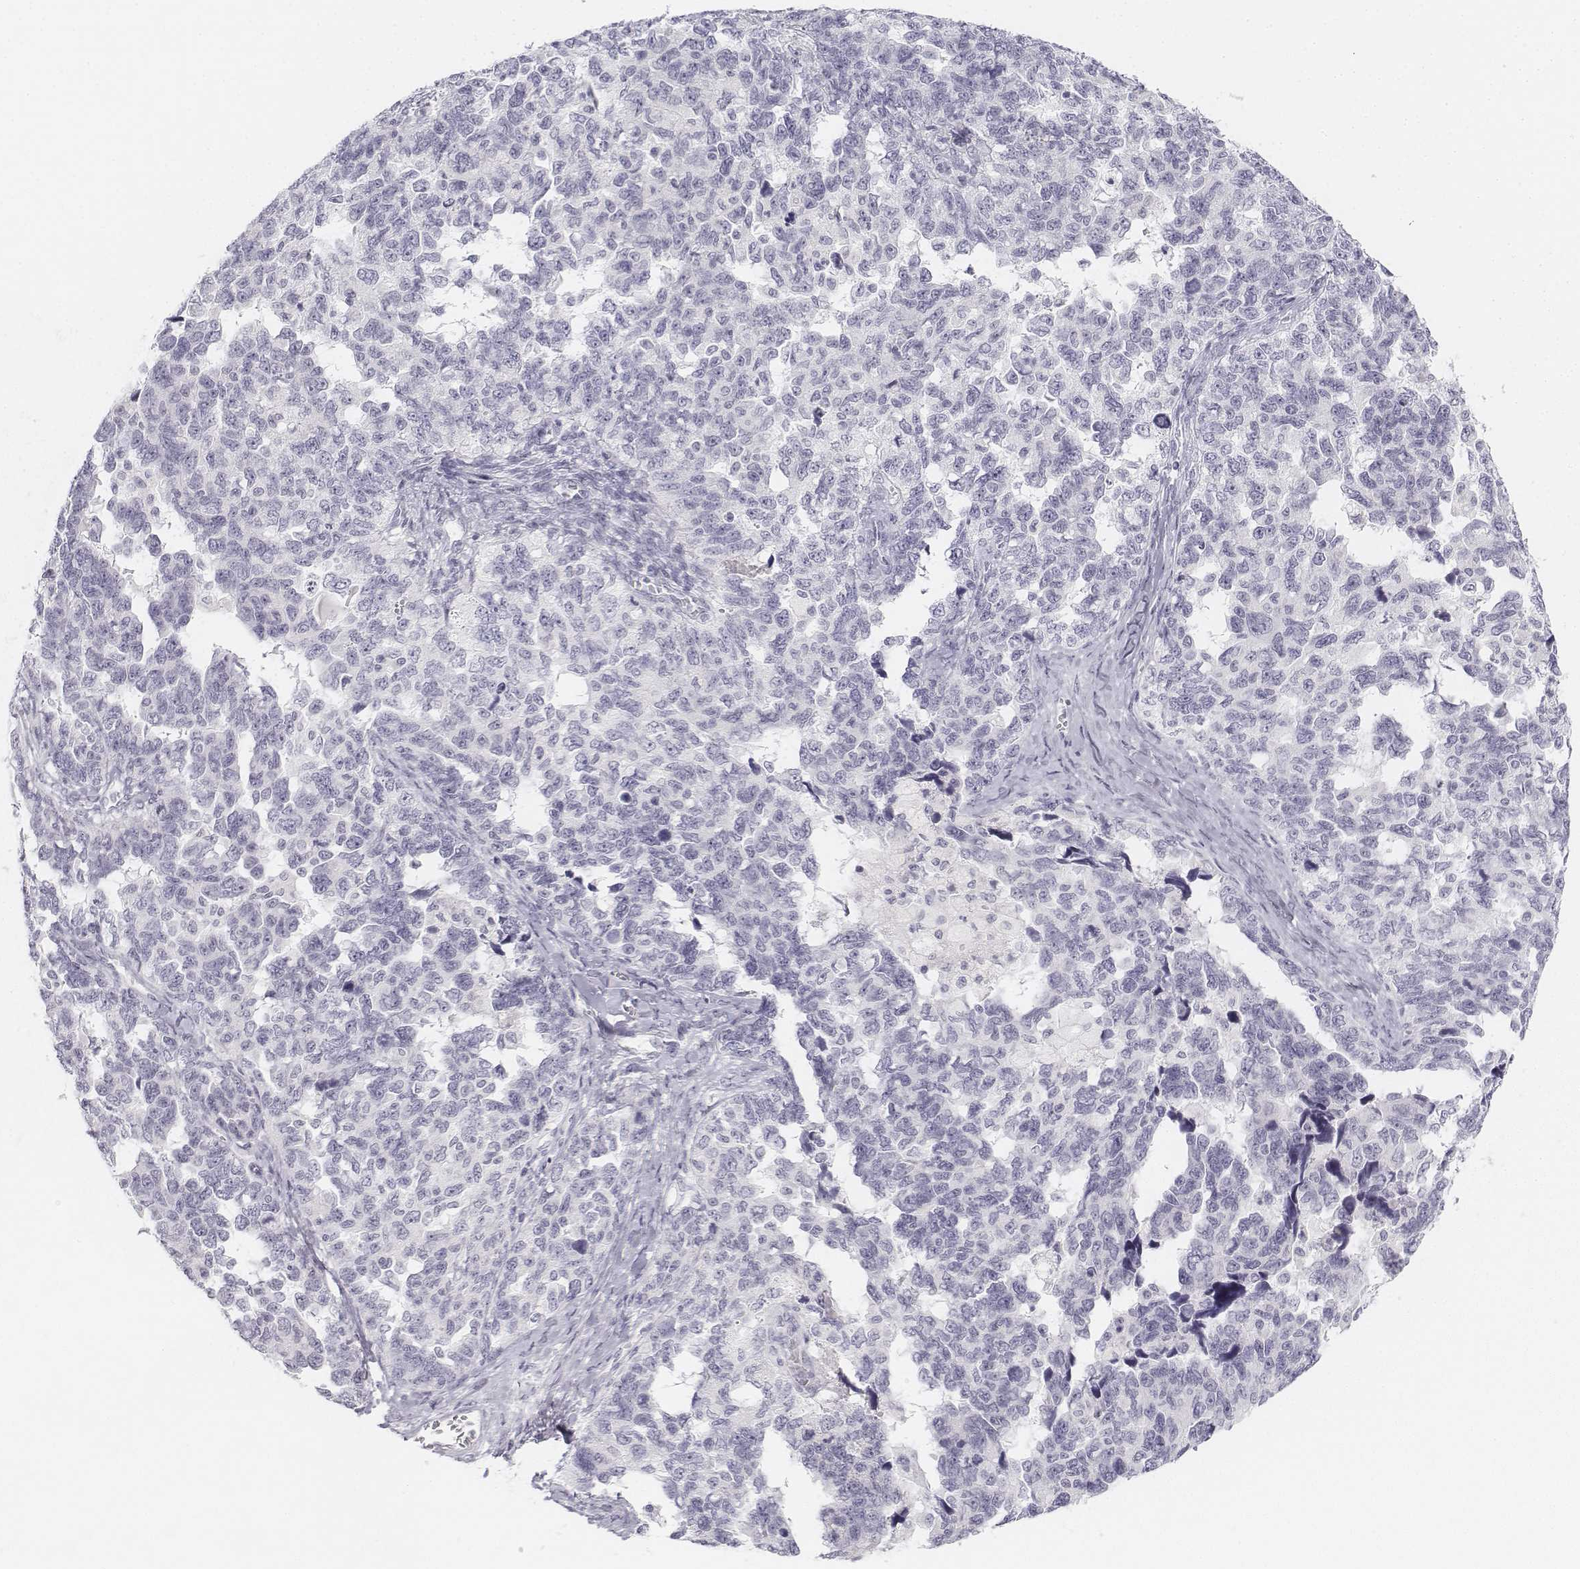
{"staining": {"intensity": "negative", "quantity": "none", "location": "none"}, "tissue": "ovarian cancer", "cell_type": "Tumor cells", "image_type": "cancer", "snomed": [{"axis": "morphology", "description": "Cystadenocarcinoma, serous, NOS"}, {"axis": "topography", "description": "Ovary"}], "caption": "Immunohistochemistry (IHC) of serous cystadenocarcinoma (ovarian) shows no staining in tumor cells.", "gene": "KRT25", "patient": {"sex": "female", "age": 69}}